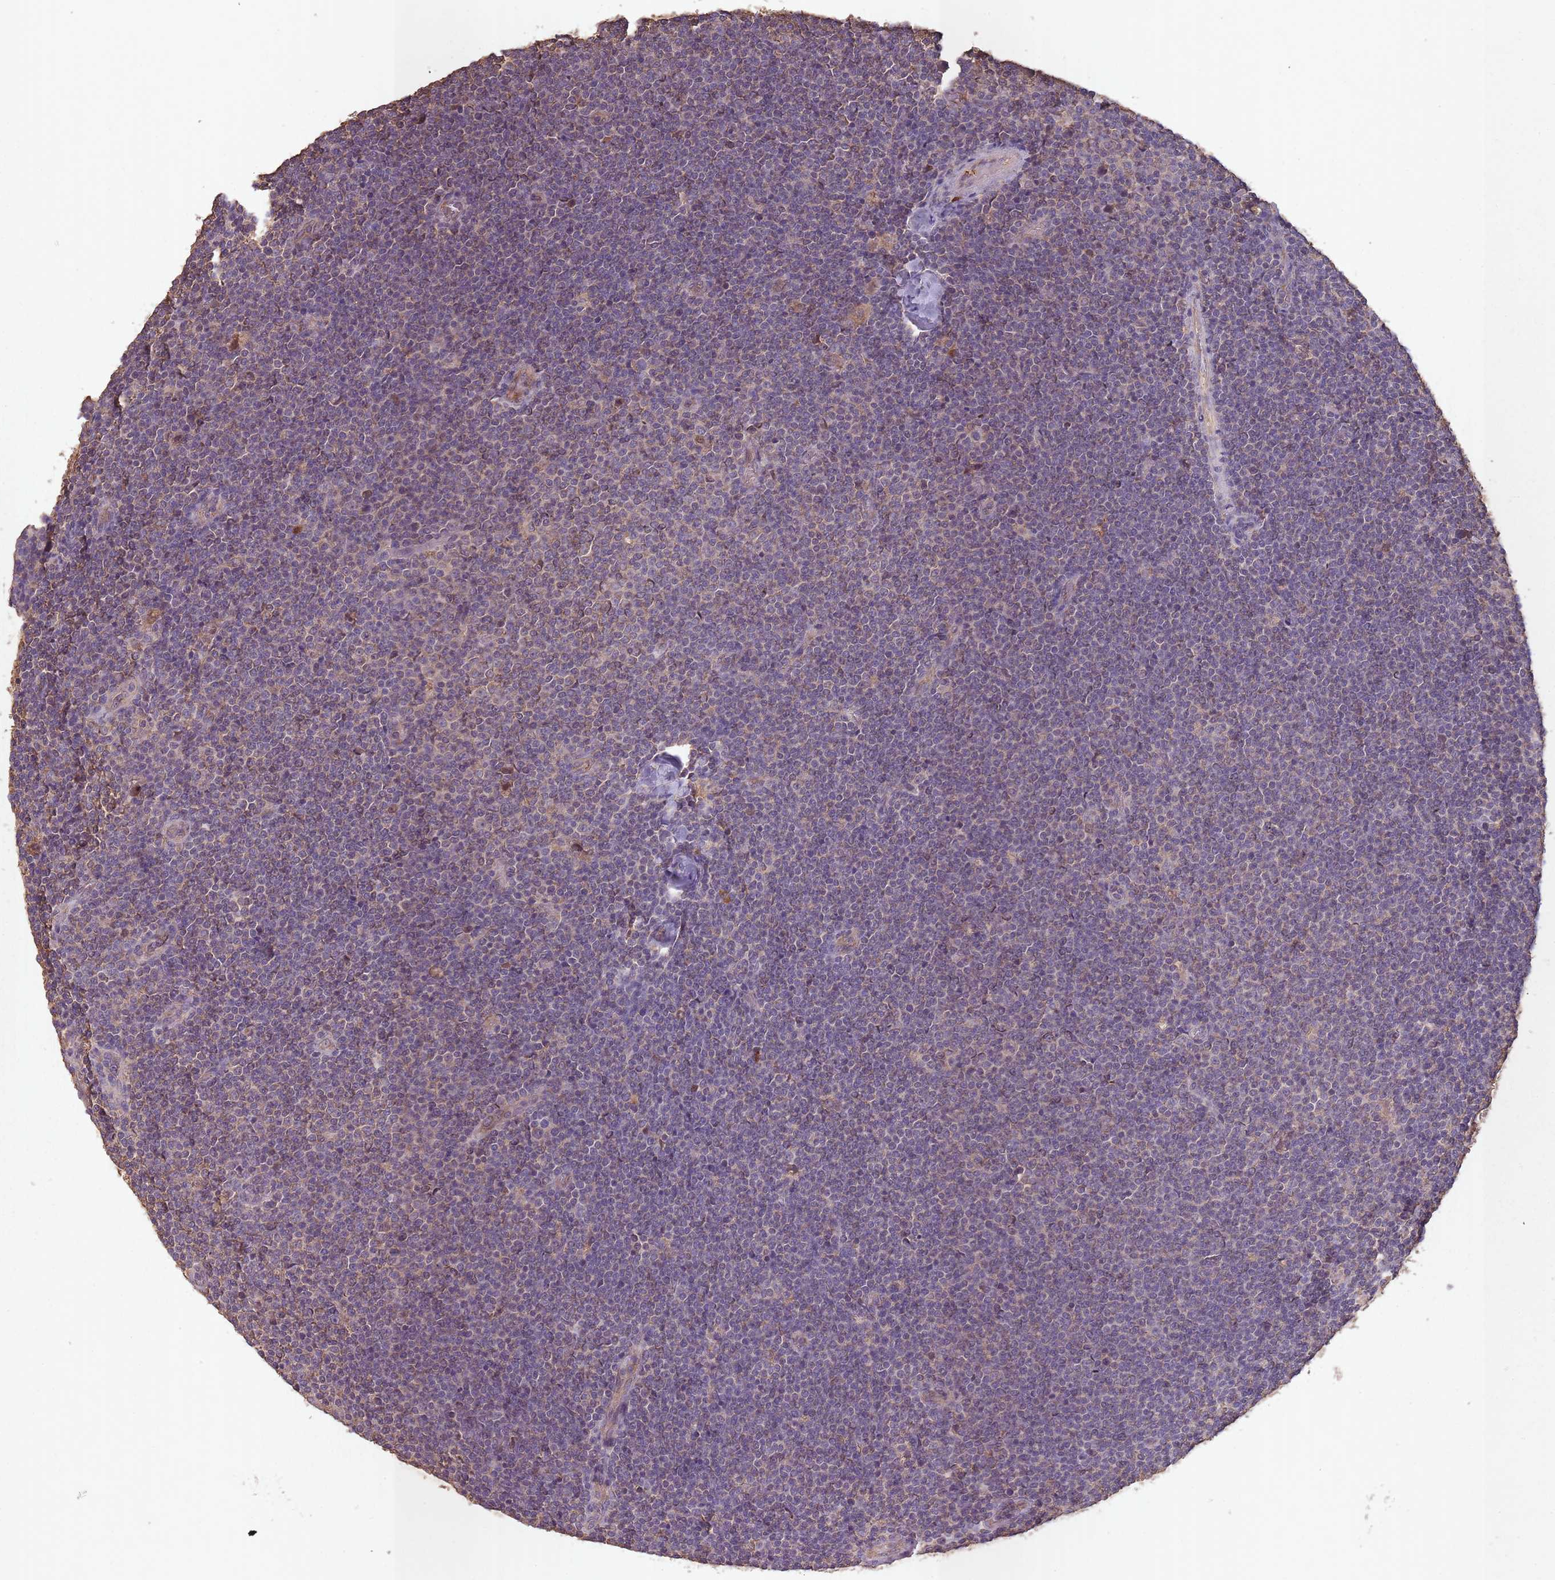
{"staining": {"intensity": "negative", "quantity": "none", "location": "none"}, "tissue": "lymphoma", "cell_type": "Tumor cells", "image_type": "cancer", "snomed": [{"axis": "morphology", "description": "Malignant lymphoma, non-Hodgkin's type, Low grade"}, {"axis": "topography", "description": "Lymph node"}], "caption": "Tumor cells show no significant staining in malignant lymphoma, non-Hodgkin's type (low-grade).", "gene": "SANBR", "patient": {"sex": "male", "age": 48}}